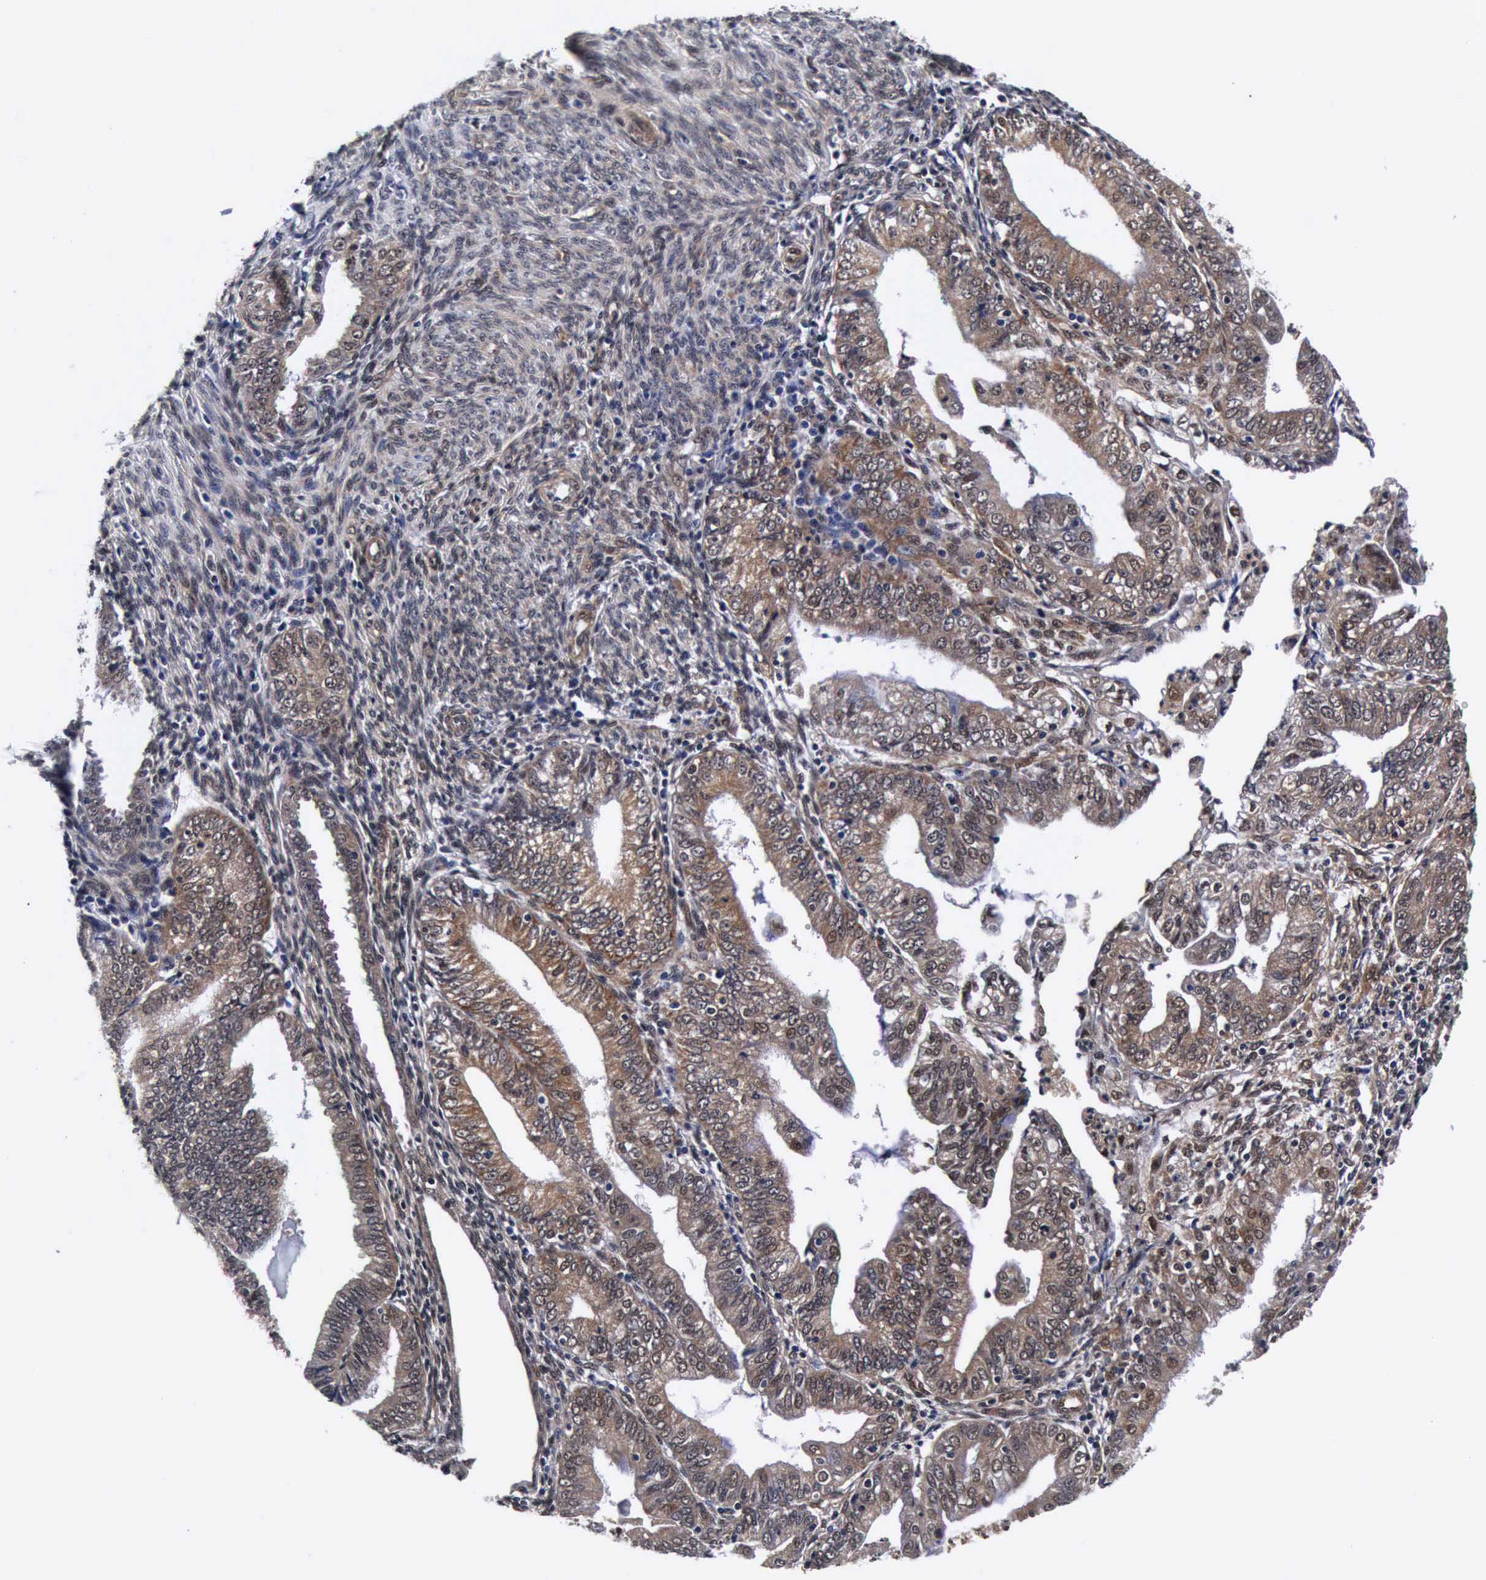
{"staining": {"intensity": "weak", "quantity": ">75%", "location": "cytoplasmic/membranous,nuclear"}, "tissue": "endometrial cancer", "cell_type": "Tumor cells", "image_type": "cancer", "snomed": [{"axis": "morphology", "description": "Adenocarcinoma, NOS"}, {"axis": "topography", "description": "Endometrium"}], "caption": "DAB (3,3'-diaminobenzidine) immunohistochemical staining of endometrial adenocarcinoma displays weak cytoplasmic/membranous and nuclear protein positivity in approximately >75% of tumor cells. Immunohistochemistry stains the protein of interest in brown and the nuclei are stained blue.", "gene": "UBC", "patient": {"sex": "female", "age": 55}}